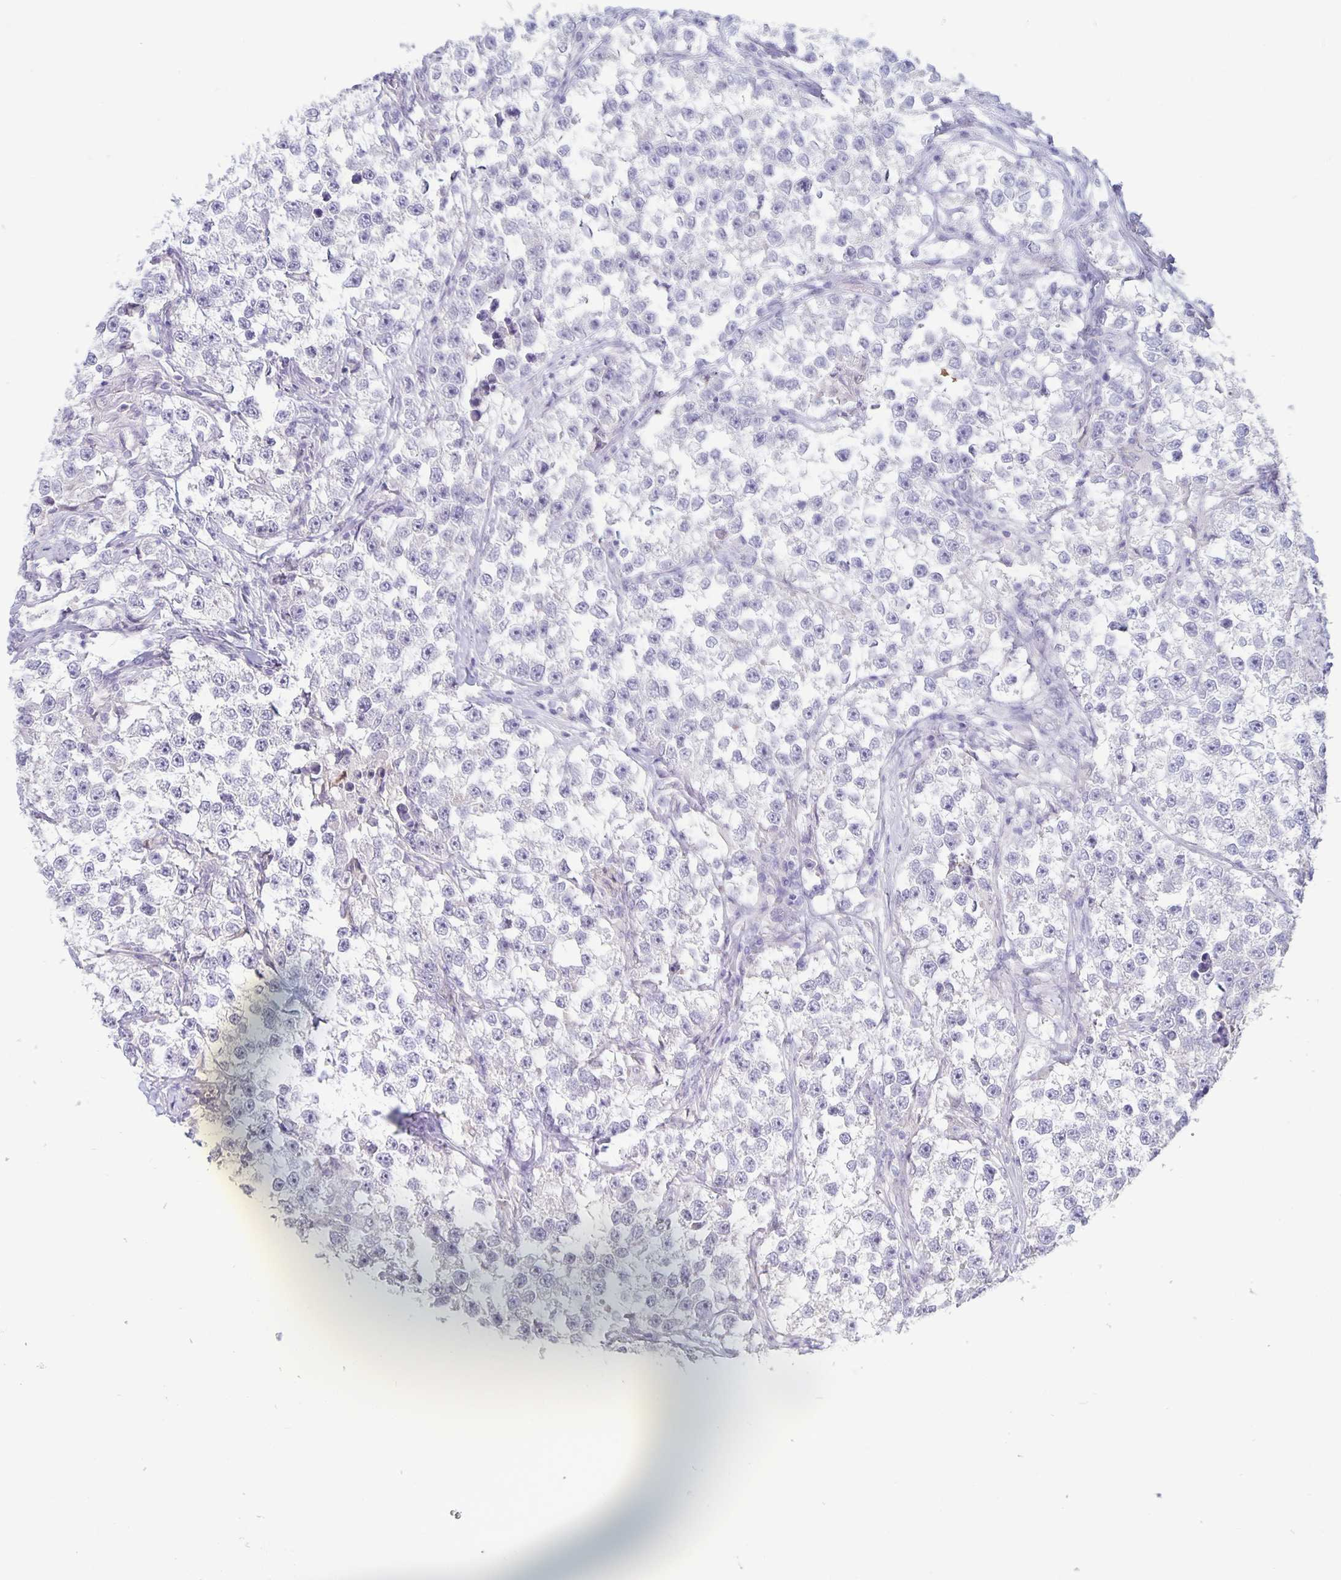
{"staining": {"intensity": "negative", "quantity": "none", "location": "none"}, "tissue": "testis cancer", "cell_type": "Tumor cells", "image_type": "cancer", "snomed": [{"axis": "morphology", "description": "Seminoma, NOS"}, {"axis": "topography", "description": "Testis"}], "caption": "A photomicrograph of seminoma (testis) stained for a protein reveals no brown staining in tumor cells.", "gene": "PLCB3", "patient": {"sex": "male", "age": 46}}